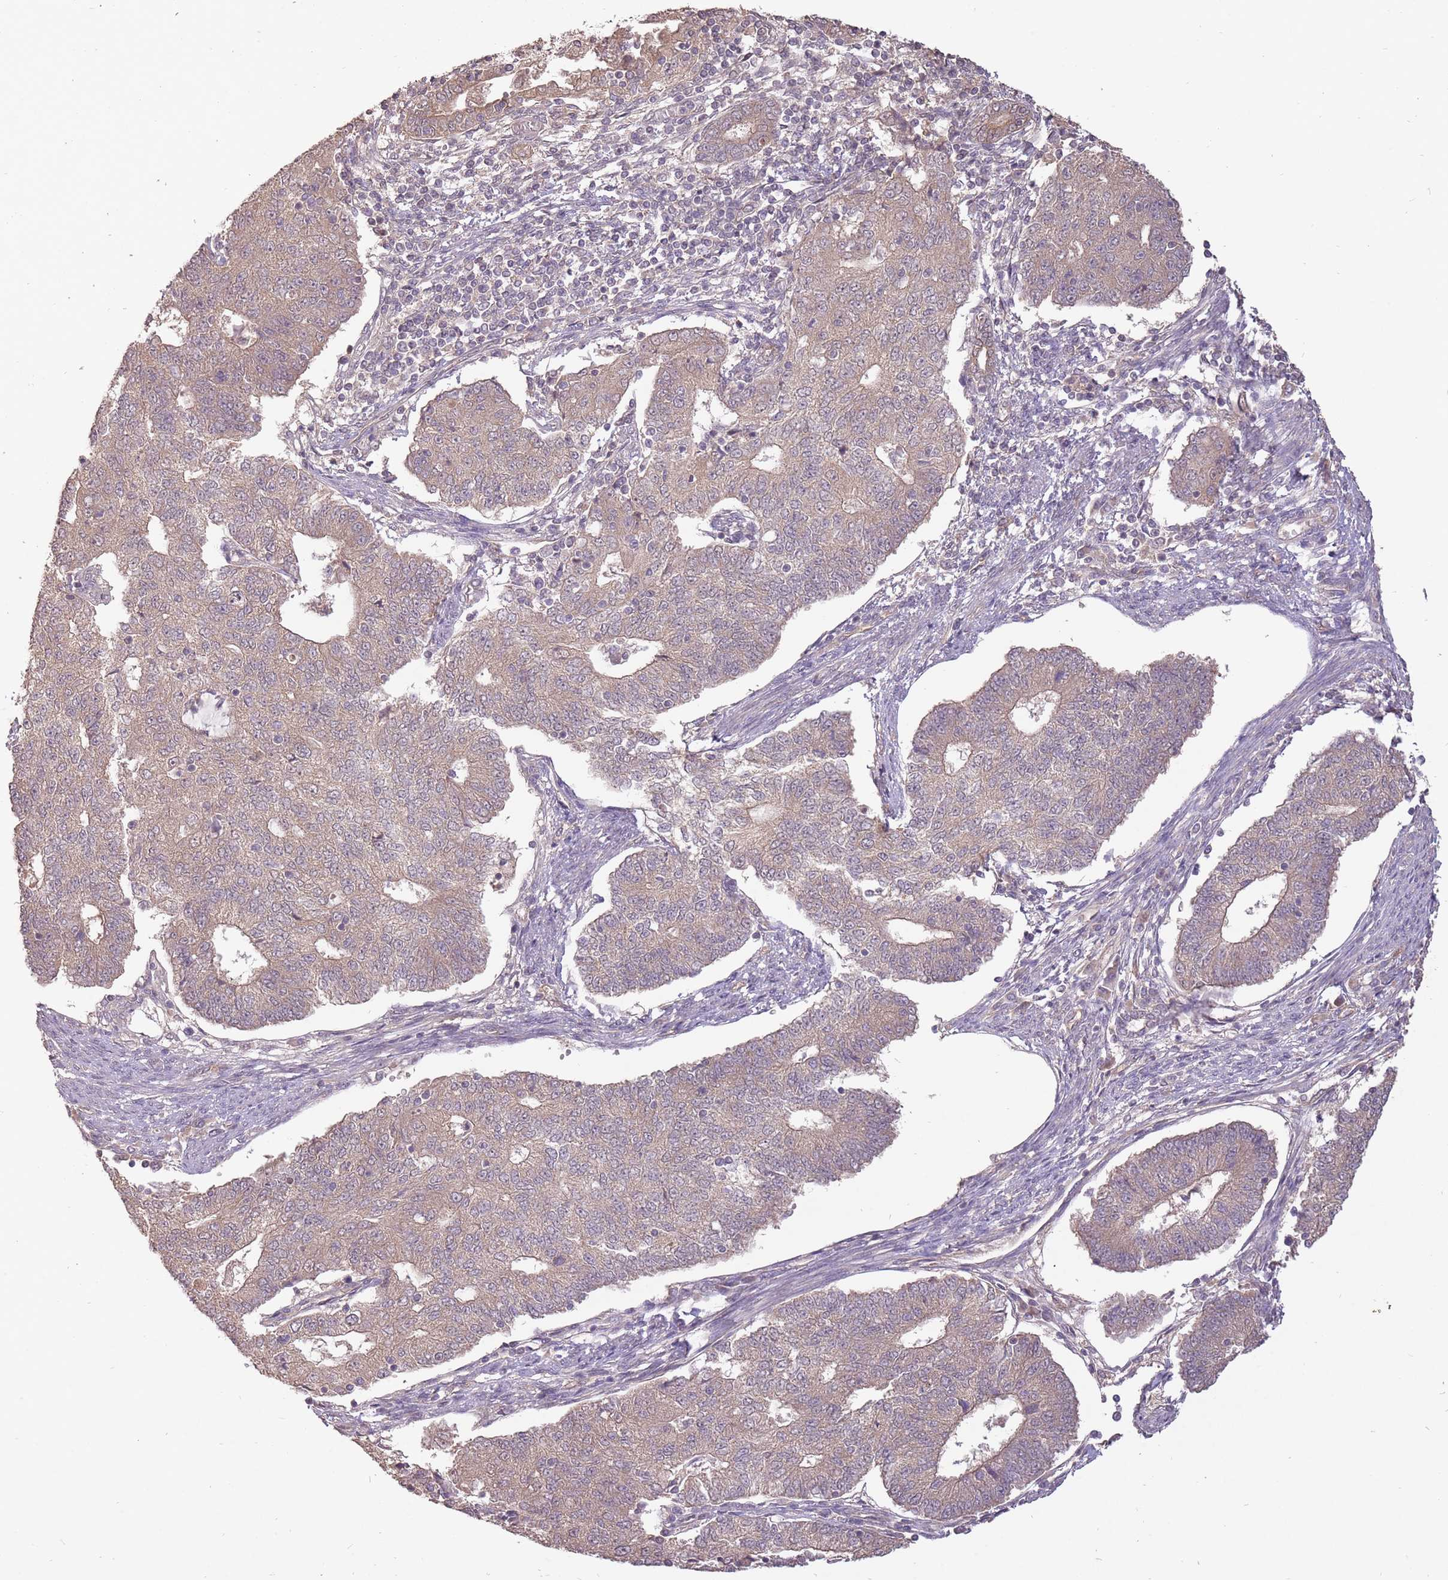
{"staining": {"intensity": "weak", "quantity": "25%-75%", "location": "cytoplasmic/membranous"}, "tissue": "endometrial cancer", "cell_type": "Tumor cells", "image_type": "cancer", "snomed": [{"axis": "morphology", "description": "Adenocarcinoma, NOS"}, {"axis": "topography", "description": "Endometrium"}], "caption": "The photomicrograph reveals a brown stain indicating the presence of a protein in the cytoplasmic/membranous of tumor cells in endometrial adenocarcinoma. The protein is shown in brown color, while the nuclei are stained blue.", "gene": "LRATD2", "patient": {"sex": "female", "age": 56}}